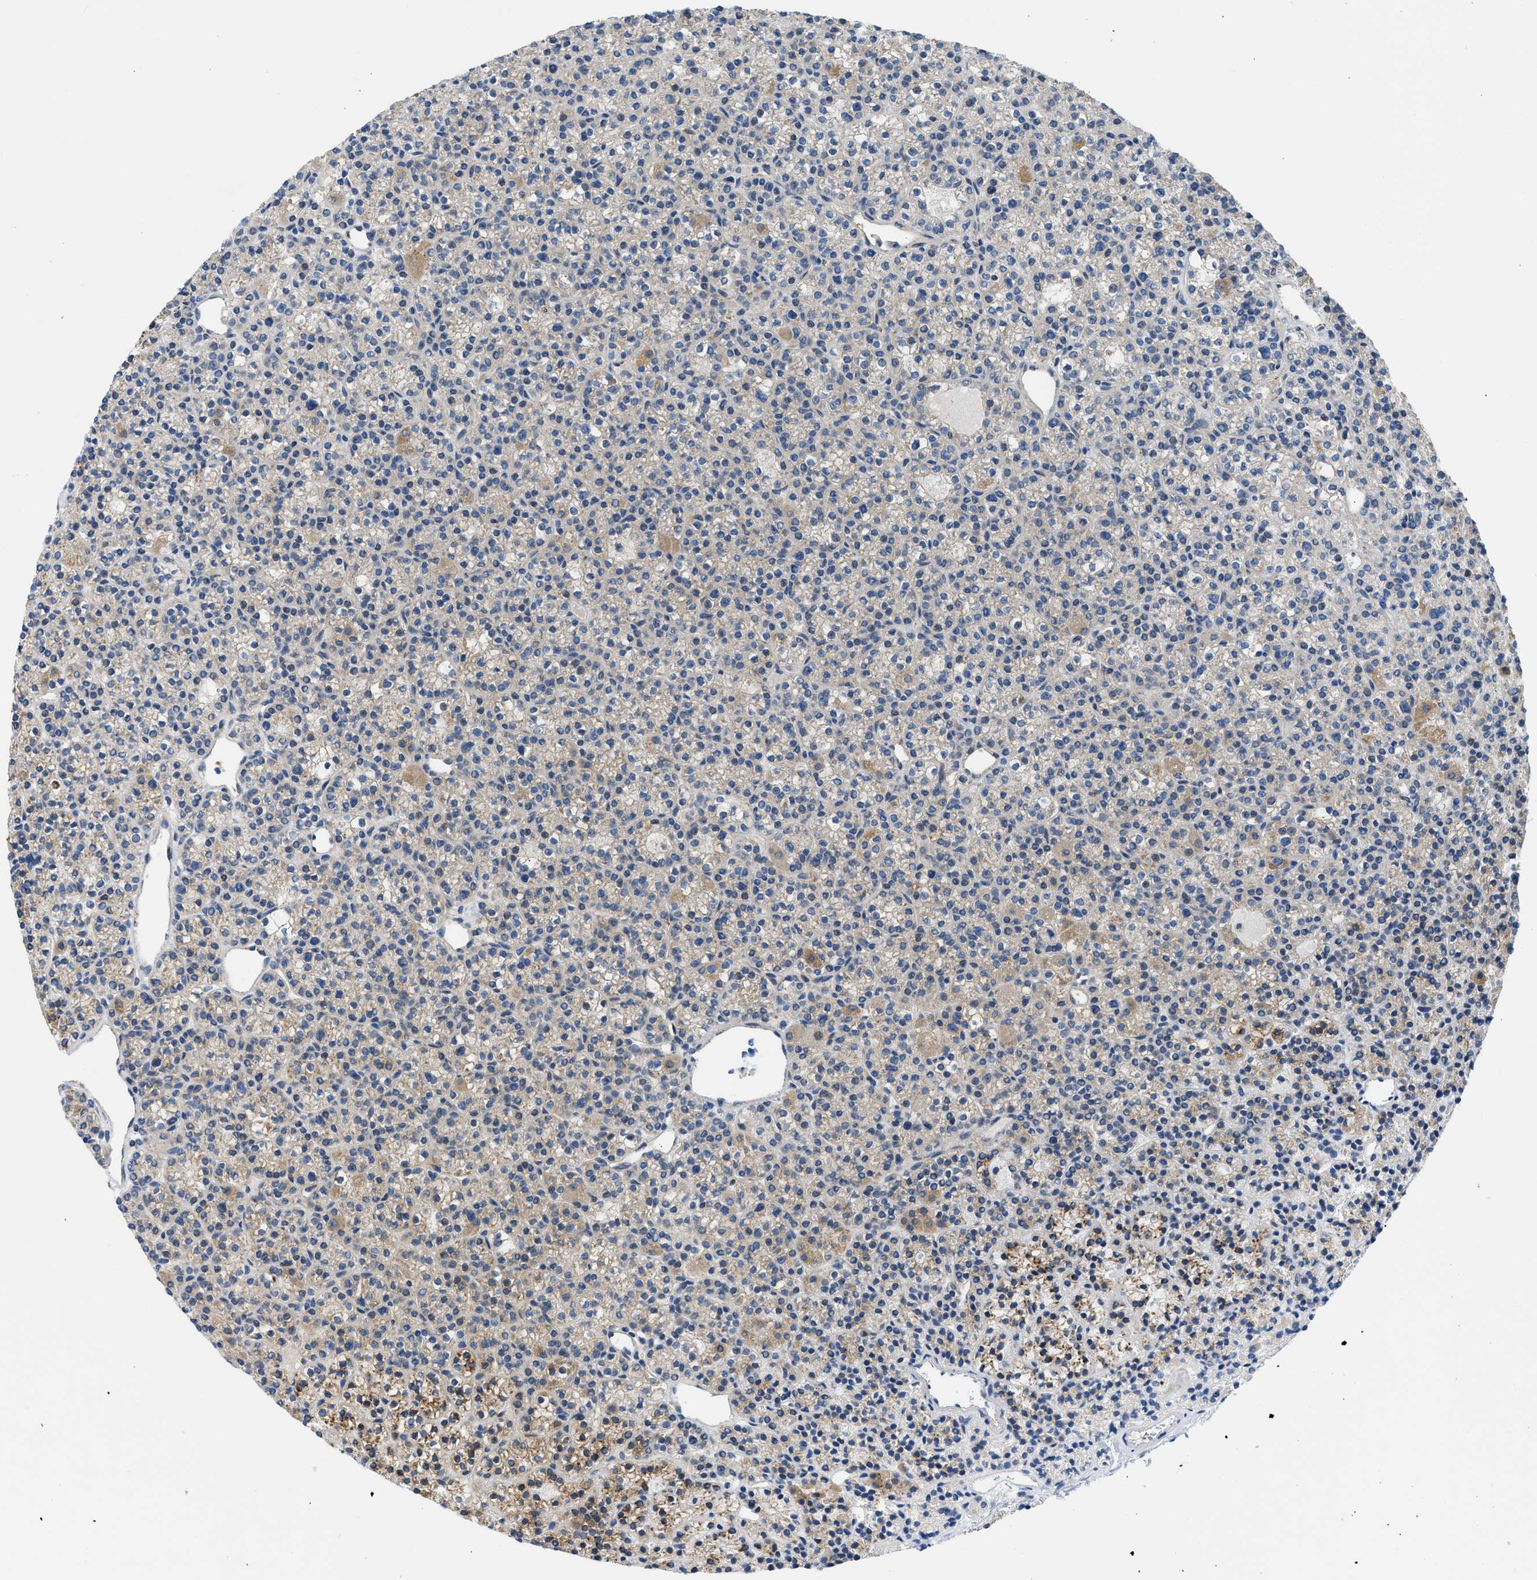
{"staining": {"intensity": "strong", "quantity": "25%-75%", "location": "cytoplasmic/membranous"}, "tissue": "parathyroid gland", "cell_type": "Glandular cells", "image_type": "normal", "snomed": [{"axis": "morphology", "description": "Normal tissue, NOS"}, {"axis": "morphology", "description": "Adenoma, NOS"}, {"axis": "topography", "description": "Parathyroid gland"}], "caption": "Normal parathyroid gland exhibits strong cytoplasmic/membranous staining in approximately 25%-75% of glandular cells Nuclei are stained in blue..", "gene": "CAMKK2", "patient": {"sex": "female", "age": 64}}